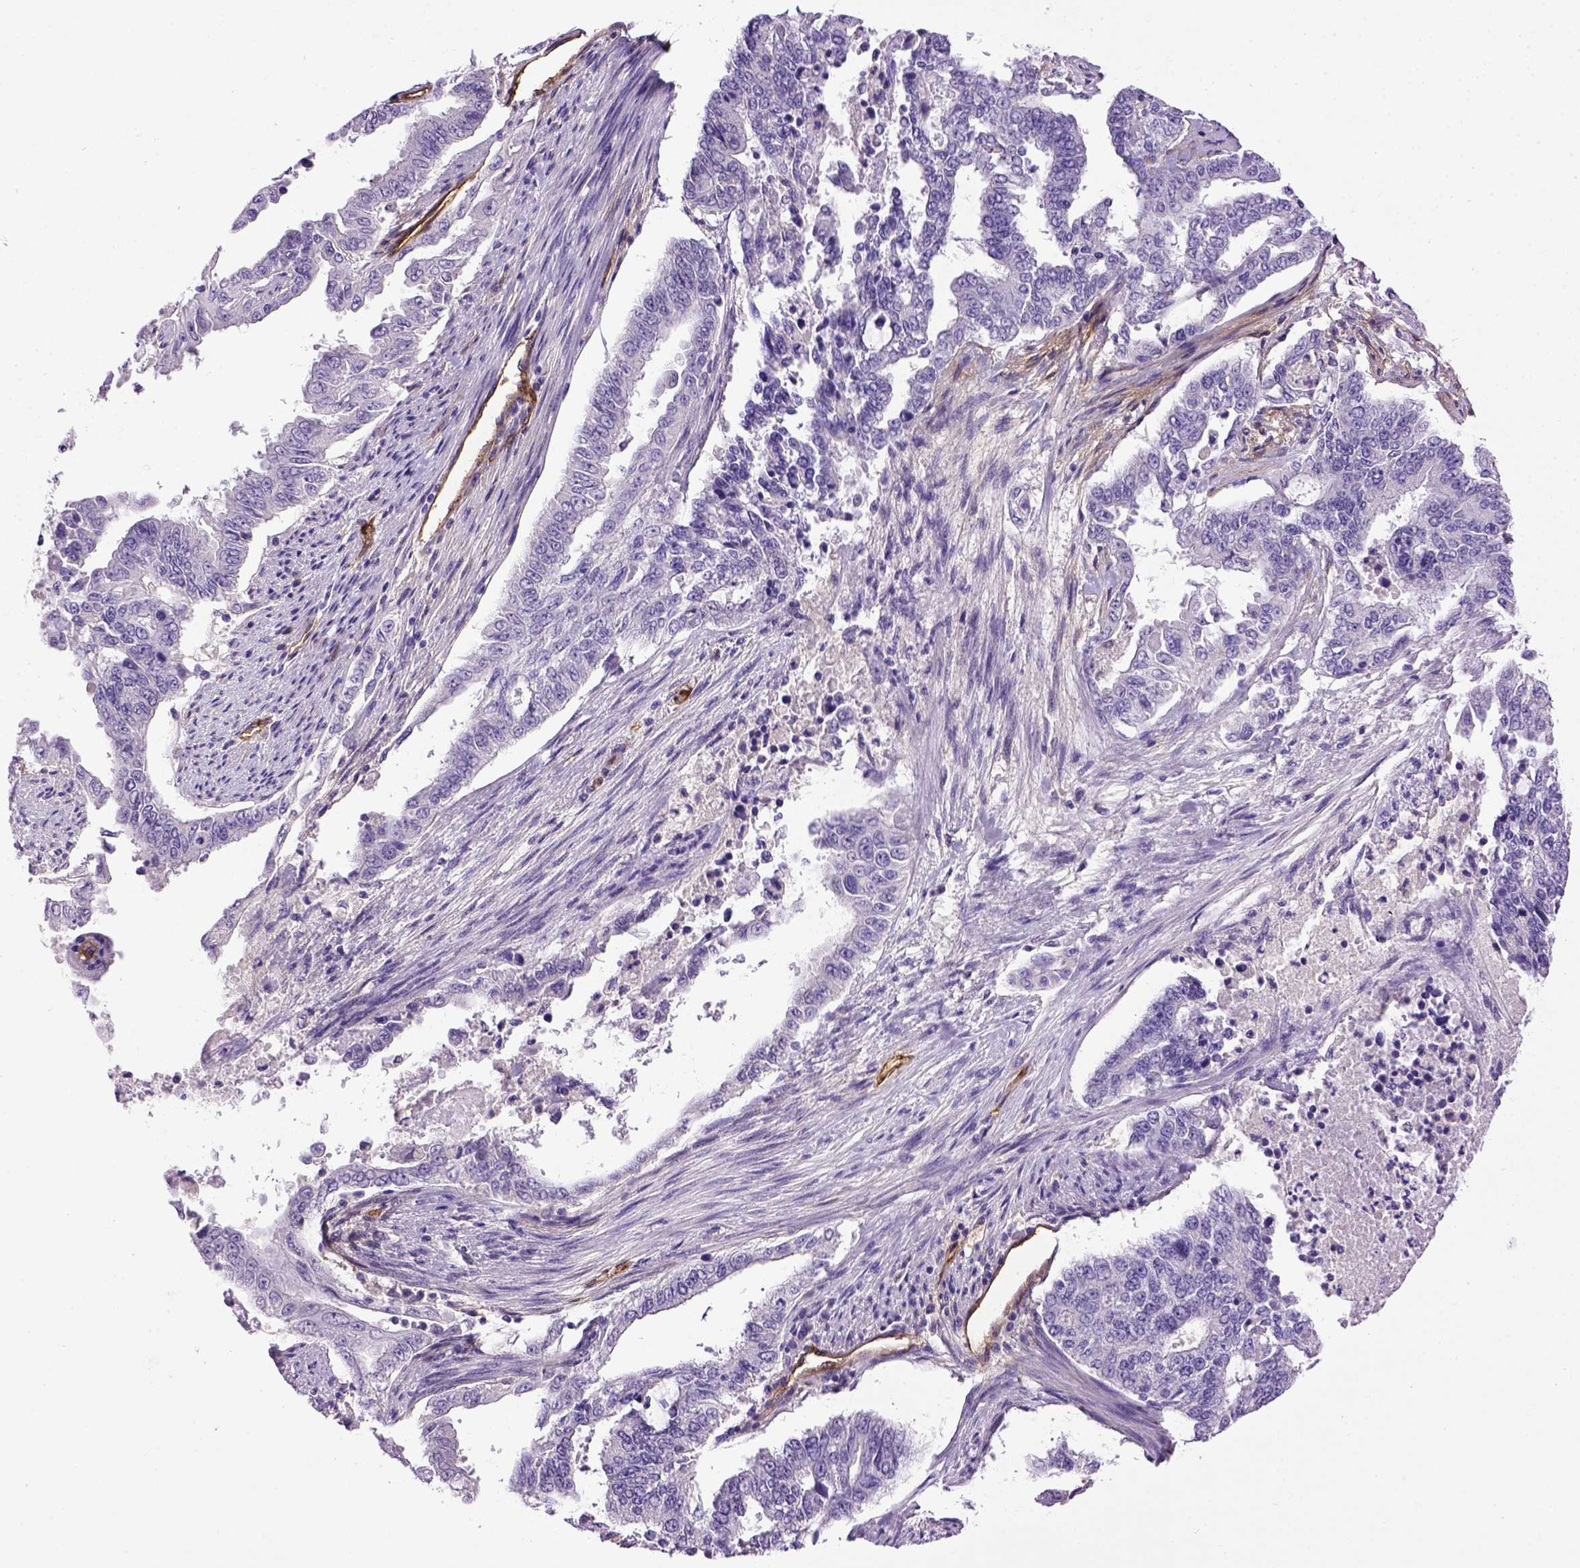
{"staining": {"intensity": "negative", "quantity": "none", "location": "none"}, "tissue": "endometrial cancer", "cell_type": "Tumor cells", "image_type": "cancer", "snomed": [{"axis": "morphology", "description": "Adenocarcinoma, NOS"}, {"axis": "topography", "description": "Uterus"}], "caption": "Tumor cells show no significant protein positivity in endometrial adenocarcinoma. (Stains: DAB IHC with hematoxylin counter stain, Microscopy: brightfield microscopy at high magnification).", "gene": "ENG", "patient": {"sex": "female", "age": 59}}